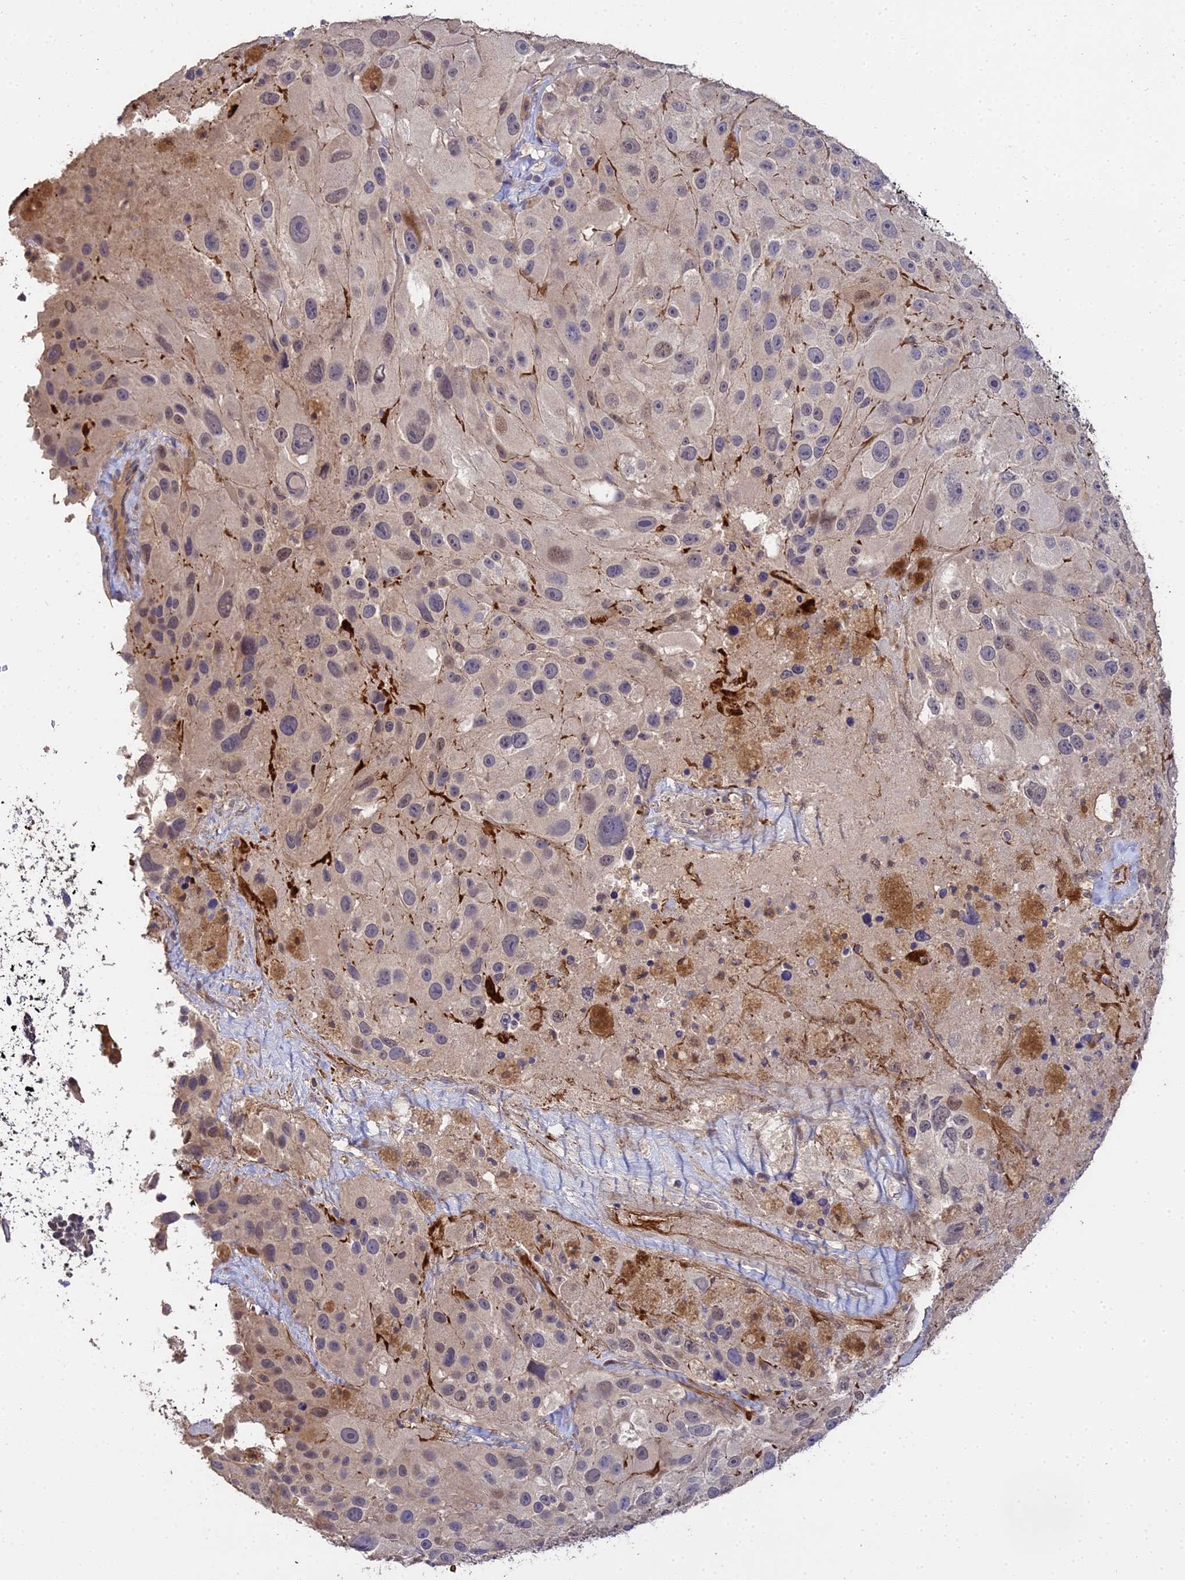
{"staining": {"intensity": "weak", "quantity": "<25%", "location": "cytoplasmic/membranous"}, "tissue": "melanoma", "cell_type": "Tumor cells", "image_type": "cancer", "snomed": [{"axis": "morphology", "description": "Malignant melanoma, Metastatic site"}, {"axis": "topography", "description": "Lymph node"}], "caption": "Immunohistochemistry (IHC) of melanoma shows no staining in tumor cells.", "gene": "LSM5", "patient": {"sex": "male", "age": 62}}